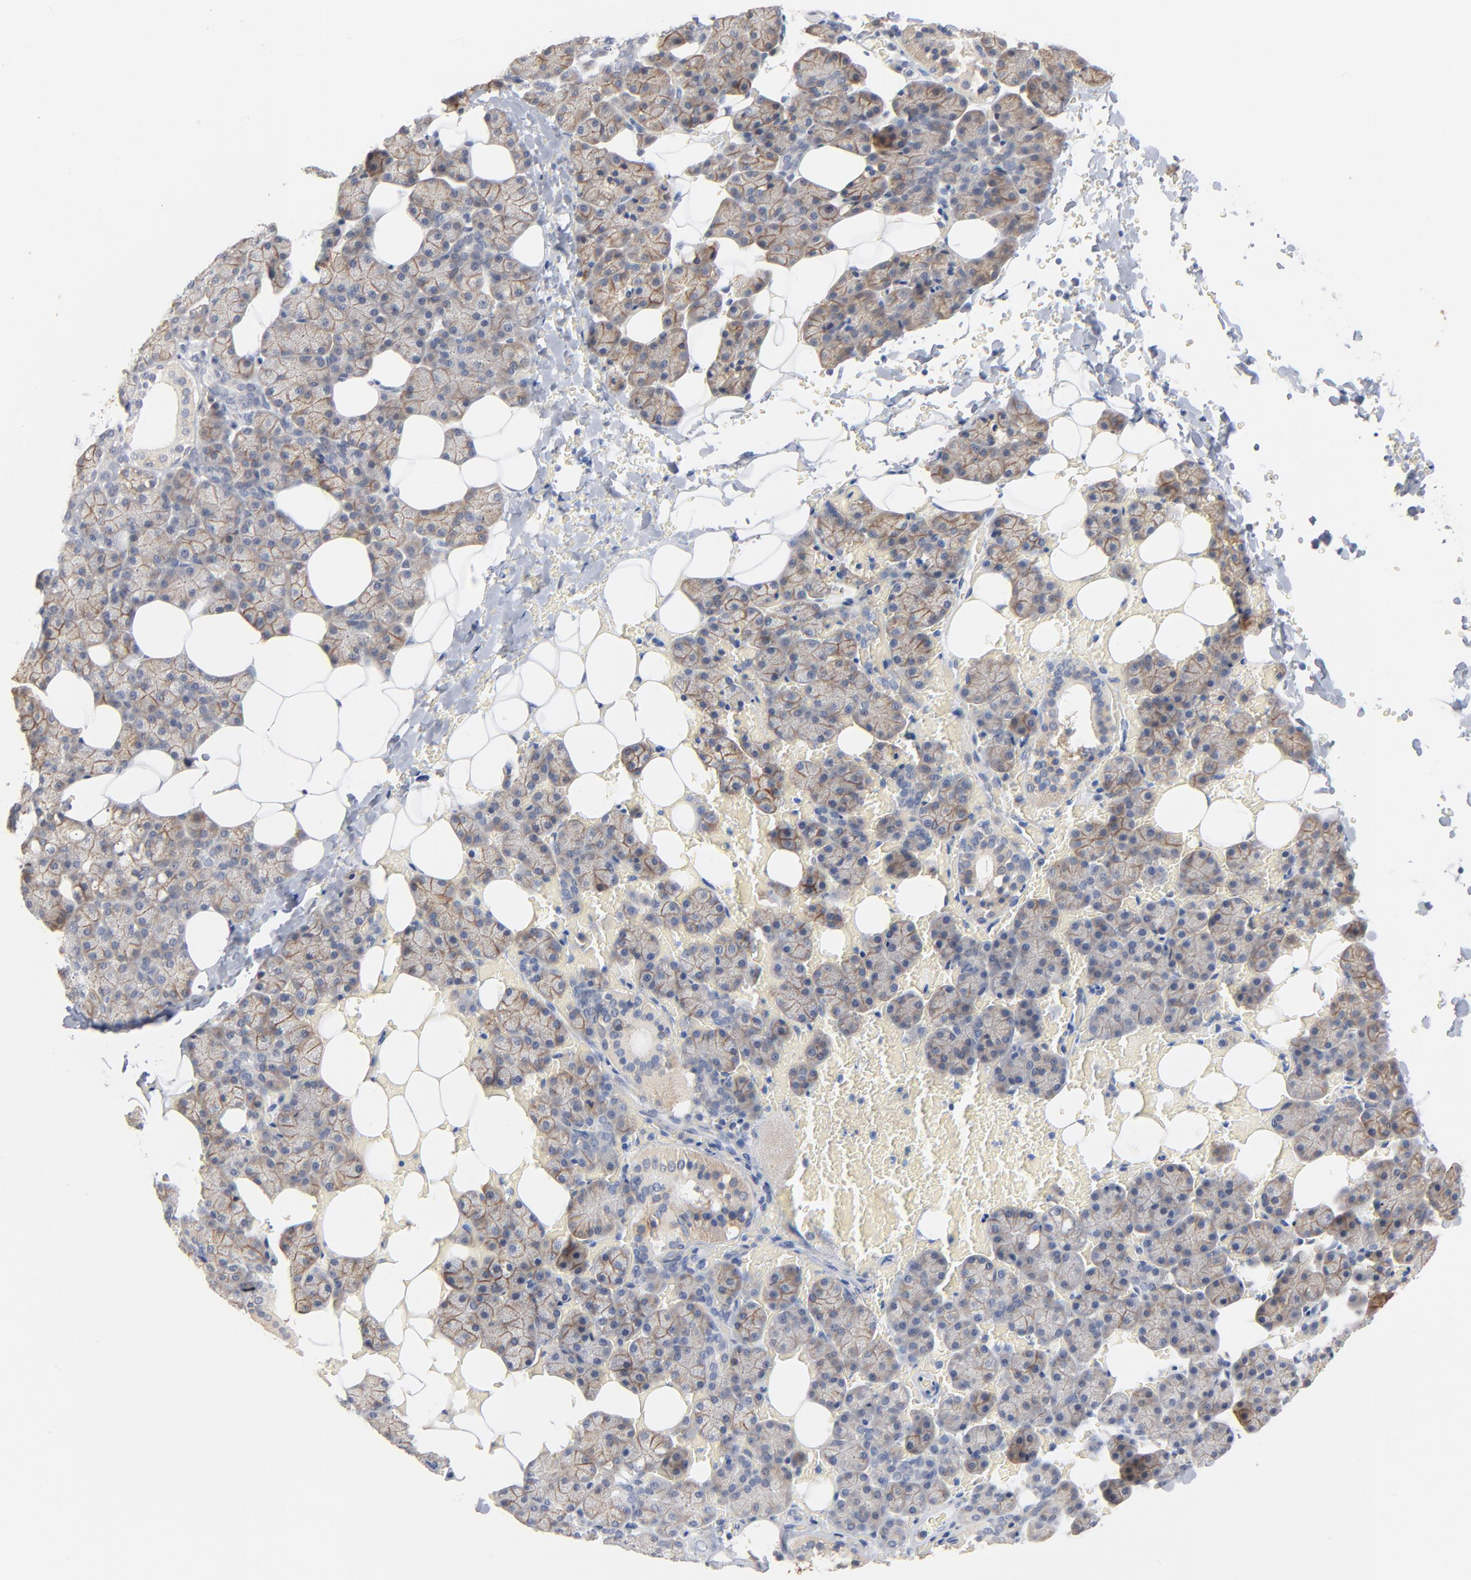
{"staining": {"intensity": "weak", "quantity": ">75%", "location": "cytoplasmic/membranous"}, "tissue": "salivary gland", "cell_type": "Glandular cells", "image_type": "normal", "snomed": [{"axis": "morphology", "description": "Normal tissue, NOS"}, {"axis": "topography", "description": "Lymph node"}, {"axis": "topography", "description": "Salivary gland"}], "caption": "IHC (DAB (3,3'-diaminobenzidine)) staining of normal salivary gland displays weak cytoplasmic/membranous protein staining in about >75% of glandular cells.", "gene": "EPCAM", "patient": {"sex": "male", "age": 8}}